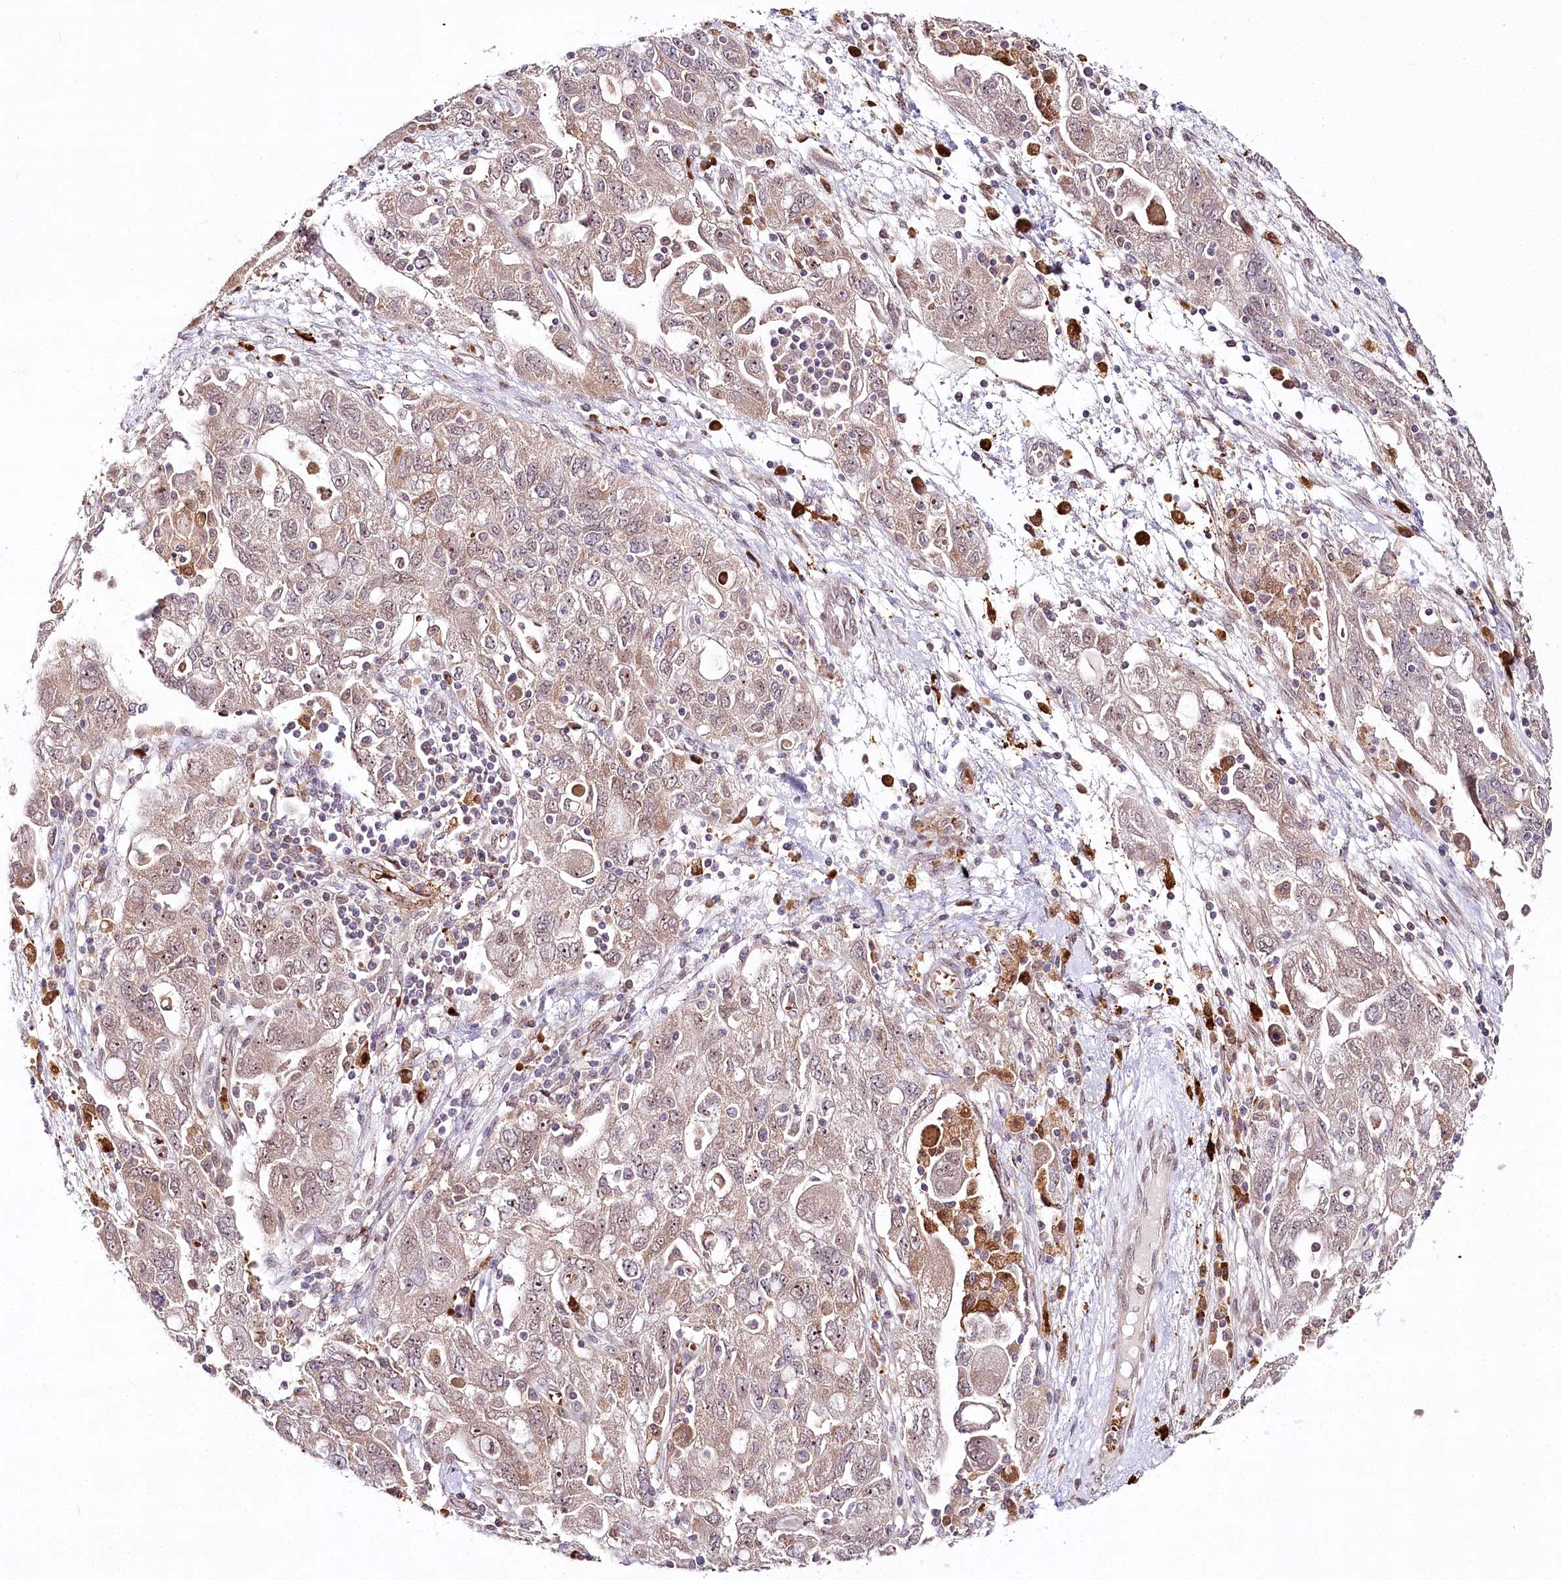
{"staining": {"intensity": "moderate", "quantity": "<25%", "location": "cytoplasmic/membranous,nuclear"}, "tissue": "ovarian cancer", "cell_type": "Tumor cells", "image_type": "cancer", "snomed": [{"axis": "morphology", "description": "Carcinoma, NOS"}, {"axis": "morphology", "description": "Cystadenocarcinoma, serous, NOS"}, {"axis": "topography", "description": "Ovary"}], "caption": "Ovarian cancer (carcinoma) stained with immunohistochemistry reveals moderate cytoplasmic/membranous and nuclear staining in approximately <25% of tumor cells.", "gene": "WDR36", "patient": {"sex": "female", "age": 69}}